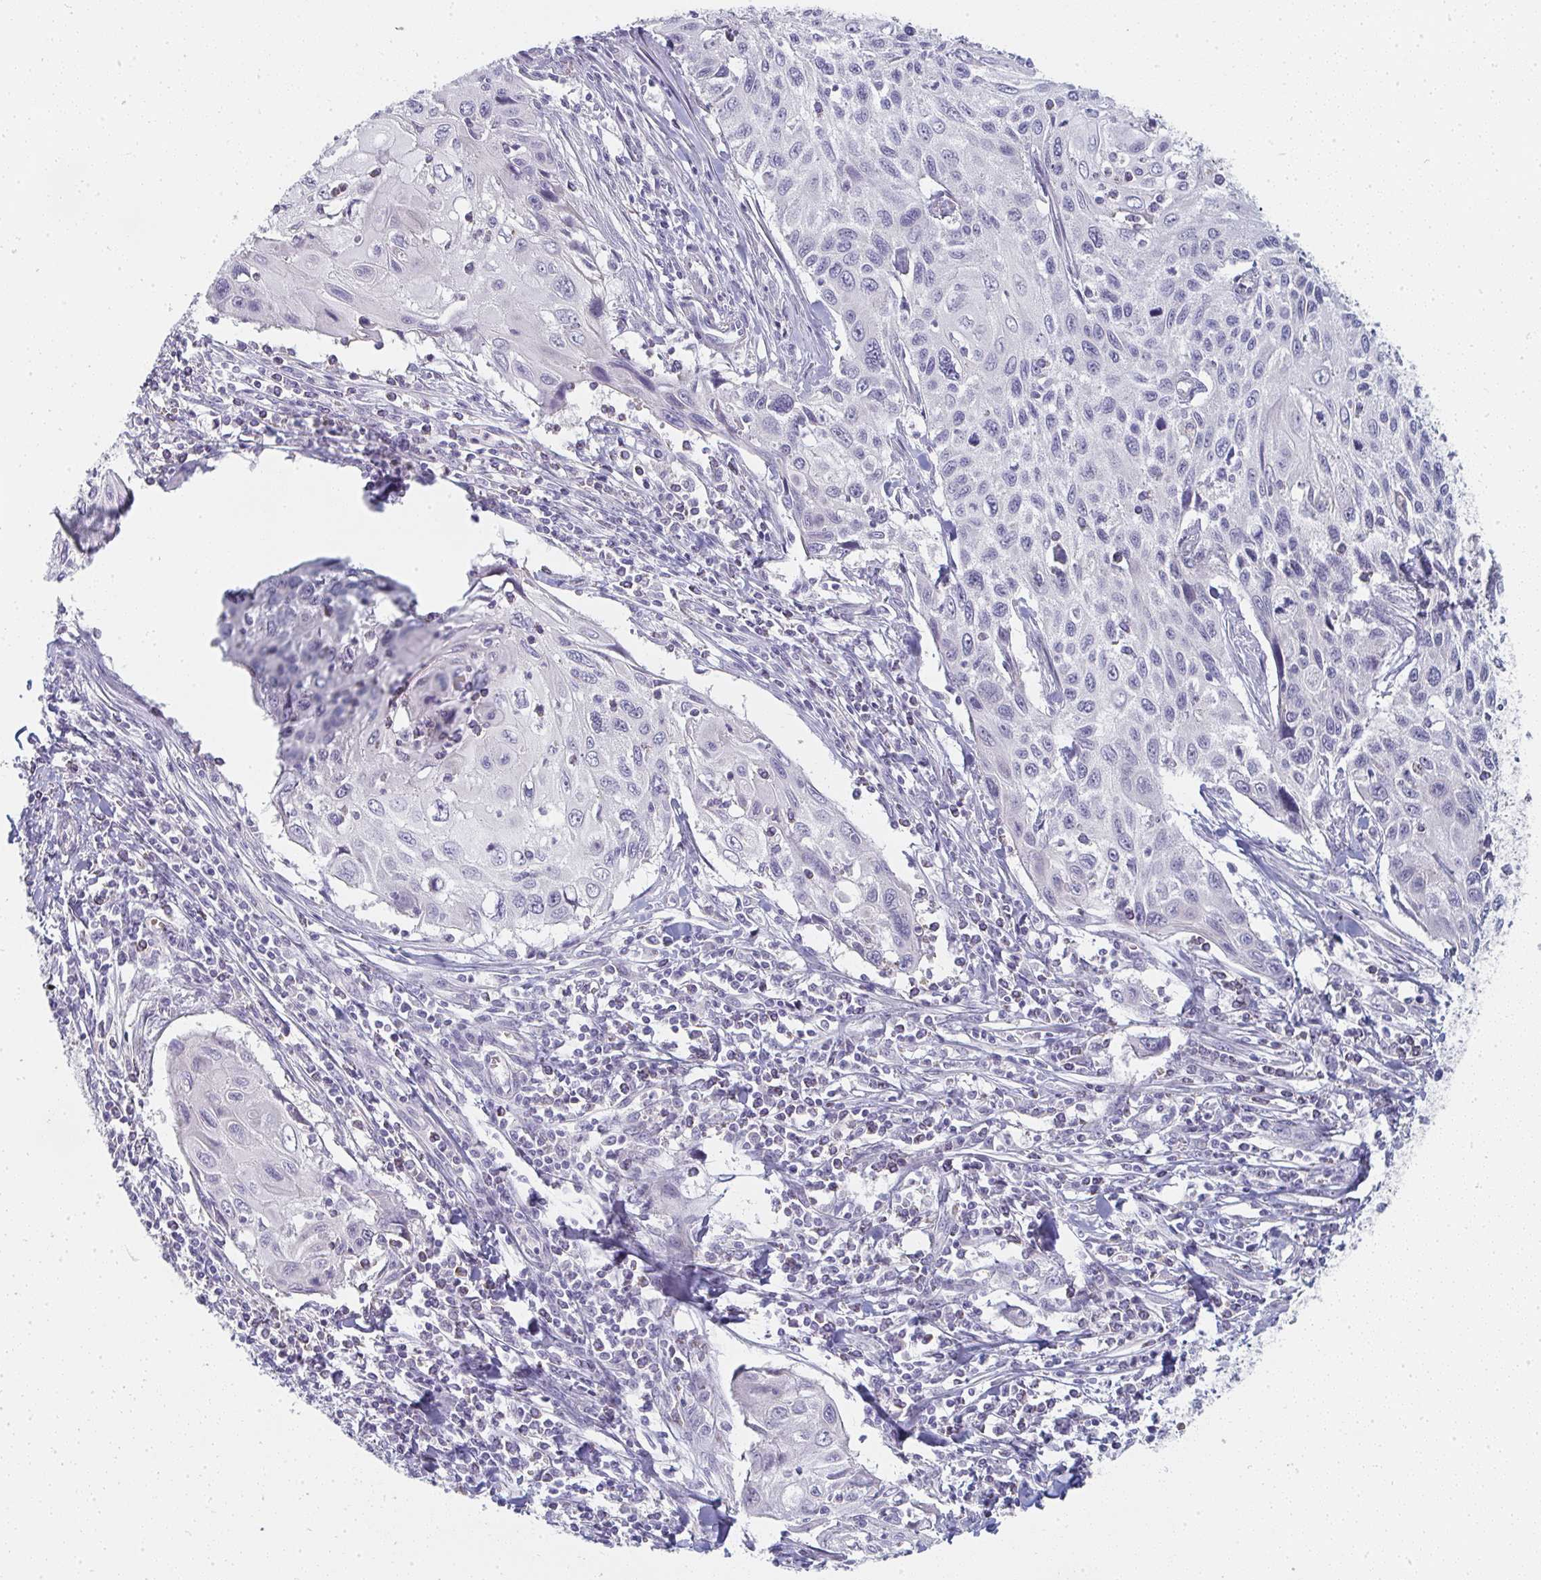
{"staining": {"intensity": "negative", "quantity": "none", "location": "none"}, "tissue": "cervical cancer", "cell_type": "Tumor cells", "image_type": "cancer", "snomed": [{"axis": "morphology", "description": "Squamous cell carcinoma, NOS"}, {"axis": "topography", "description": "Cervix"}], "caption": "High magnification brightfield microscopy of cervical cancer (squamous cell carcinoma) stained with DAB (3,3'-diaminobenzidine) (brown) and counterstained with hematoxylin (blue): tumor cells show no significant staining.", "gene": "SHB", "patient": {"sex": "female", "age": 70}}